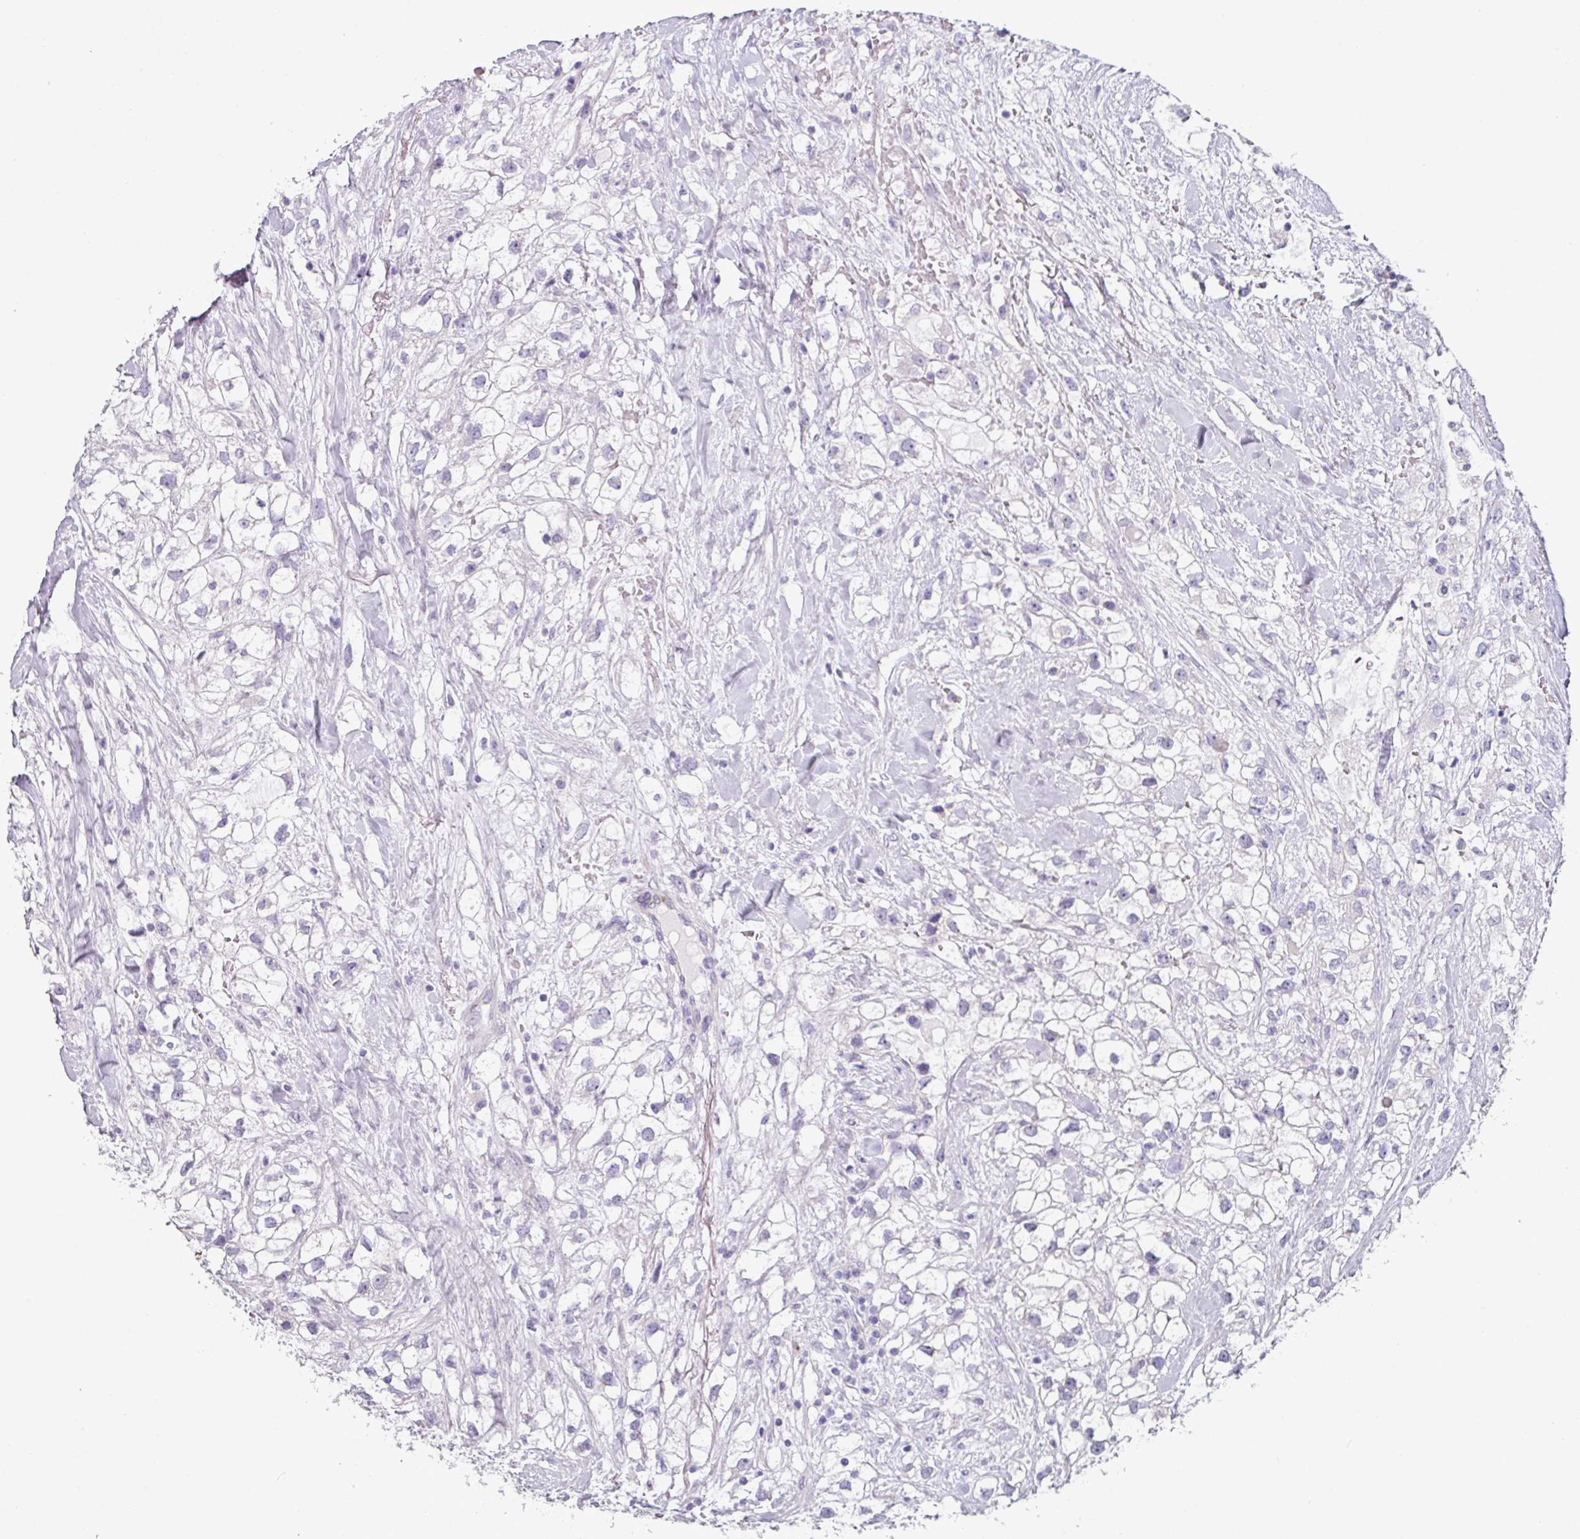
{"staining": {"intensity": "negative", "quantity": "none", "location": "none"}, "tissue": "renal cancer", "cell_type": "Tumor cells", "image_type": "cancer", "snomed": [{"axis": "morphology", "description": "Adenocarcinoma, NOS"}, {"axis": "topography", "description": "Kidney"}], "caption": "Renal cancer (adenocarcinoma) was stained to show a protein in brown. There is no significant positivity in tumor cells.", "gene": "SLC17A7", "patient": {"sex": "male", "age": 59}}